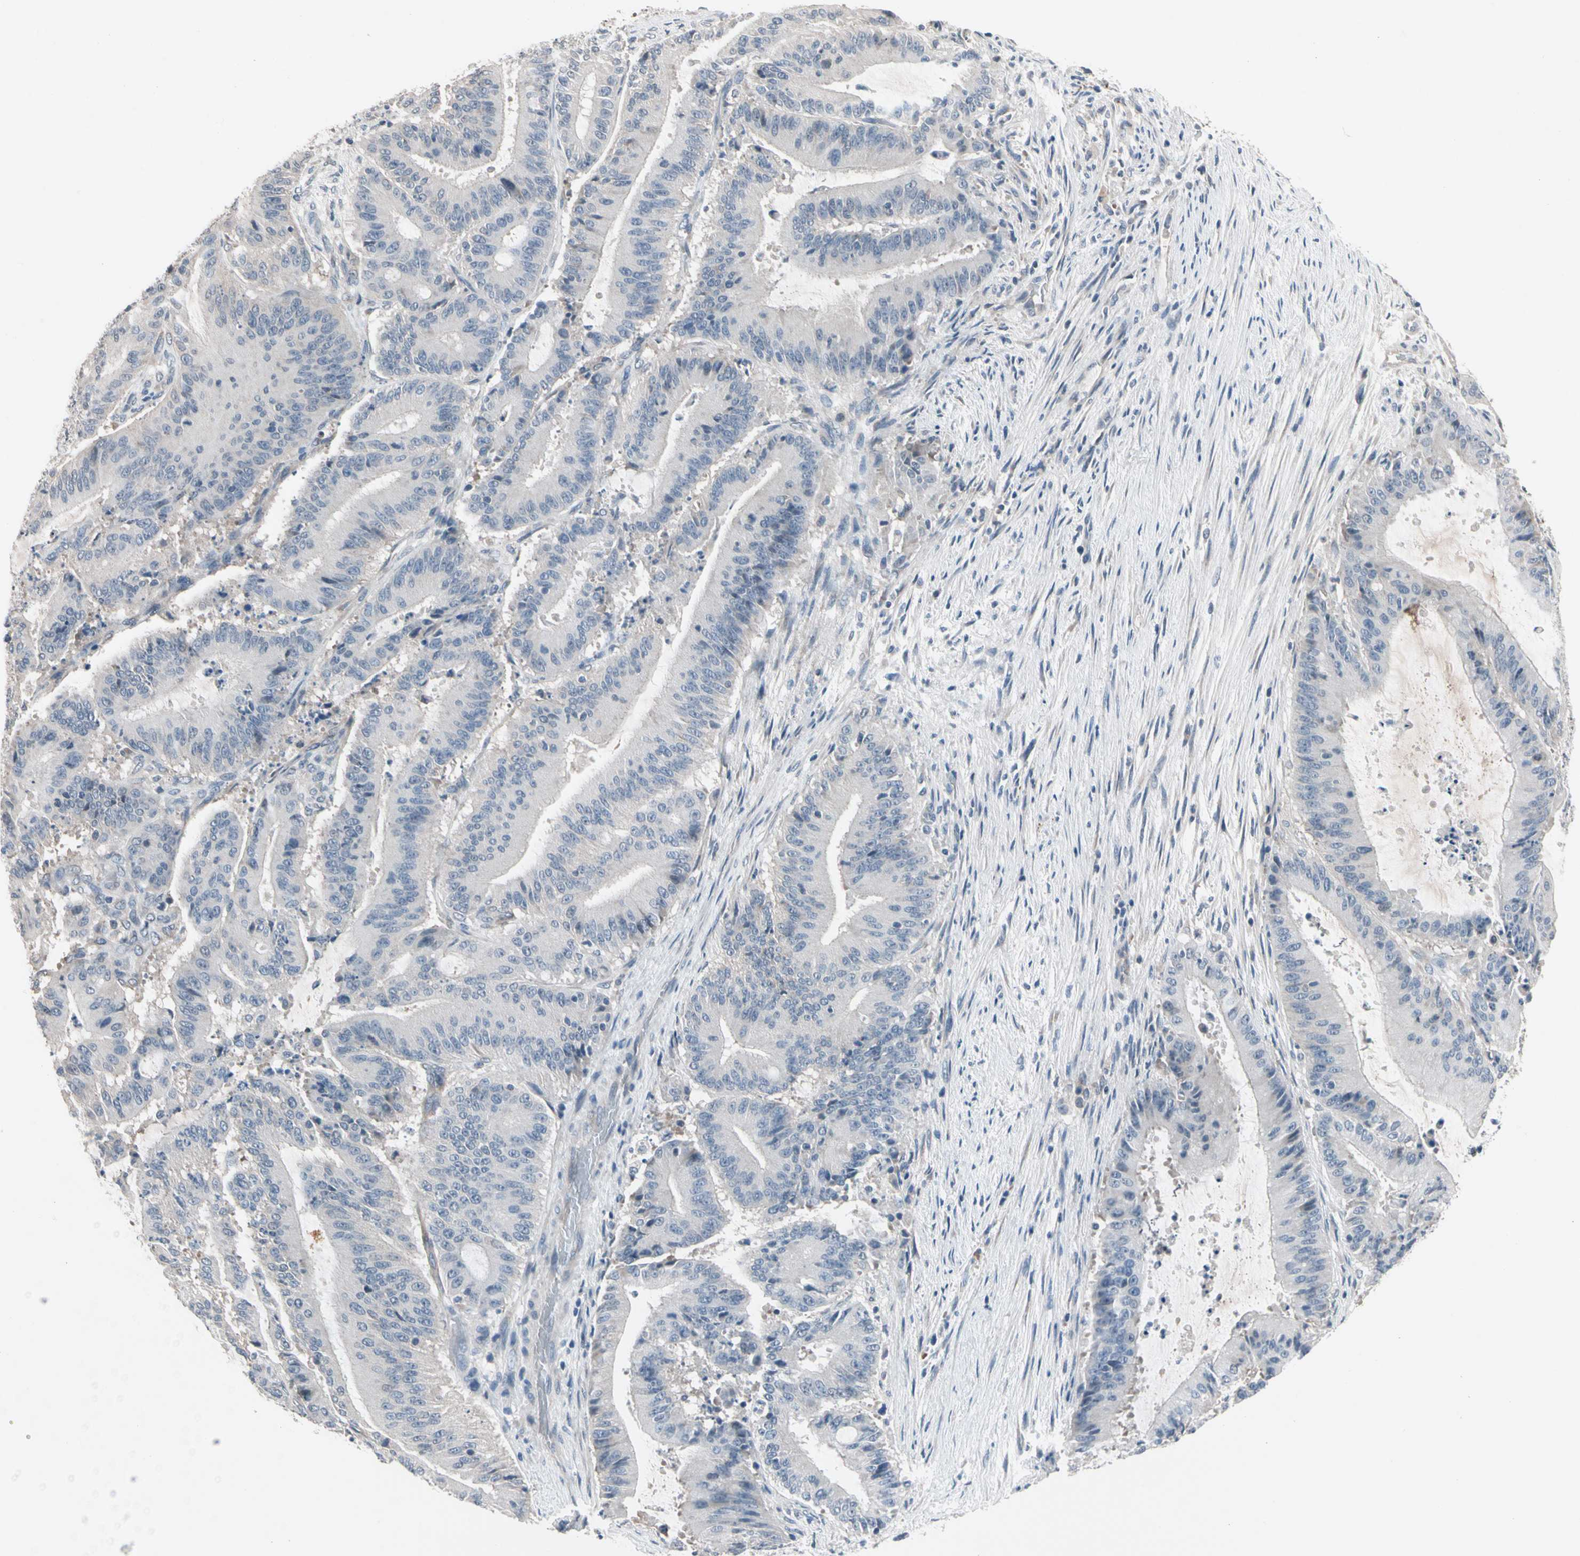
{"staining": {"intensity": "negative", "quantity": "none", "location": "none"}, "tissue": "liver cancer", "cell_type": "Tumor cells", "image_type": "cancer", "snomed": [{"axis": "morphology", "description": "Cholangiocarcinoma"}, {"axis": "topography", "description": "Liver"}], "caption": "High power microscopy micrograph of an IHC micrograph of liver cholangiocarcinoma, revealing no significant staining in tumor cells.", "gene": "SV2A", "patient": {"sex": "female", "age": 73}}